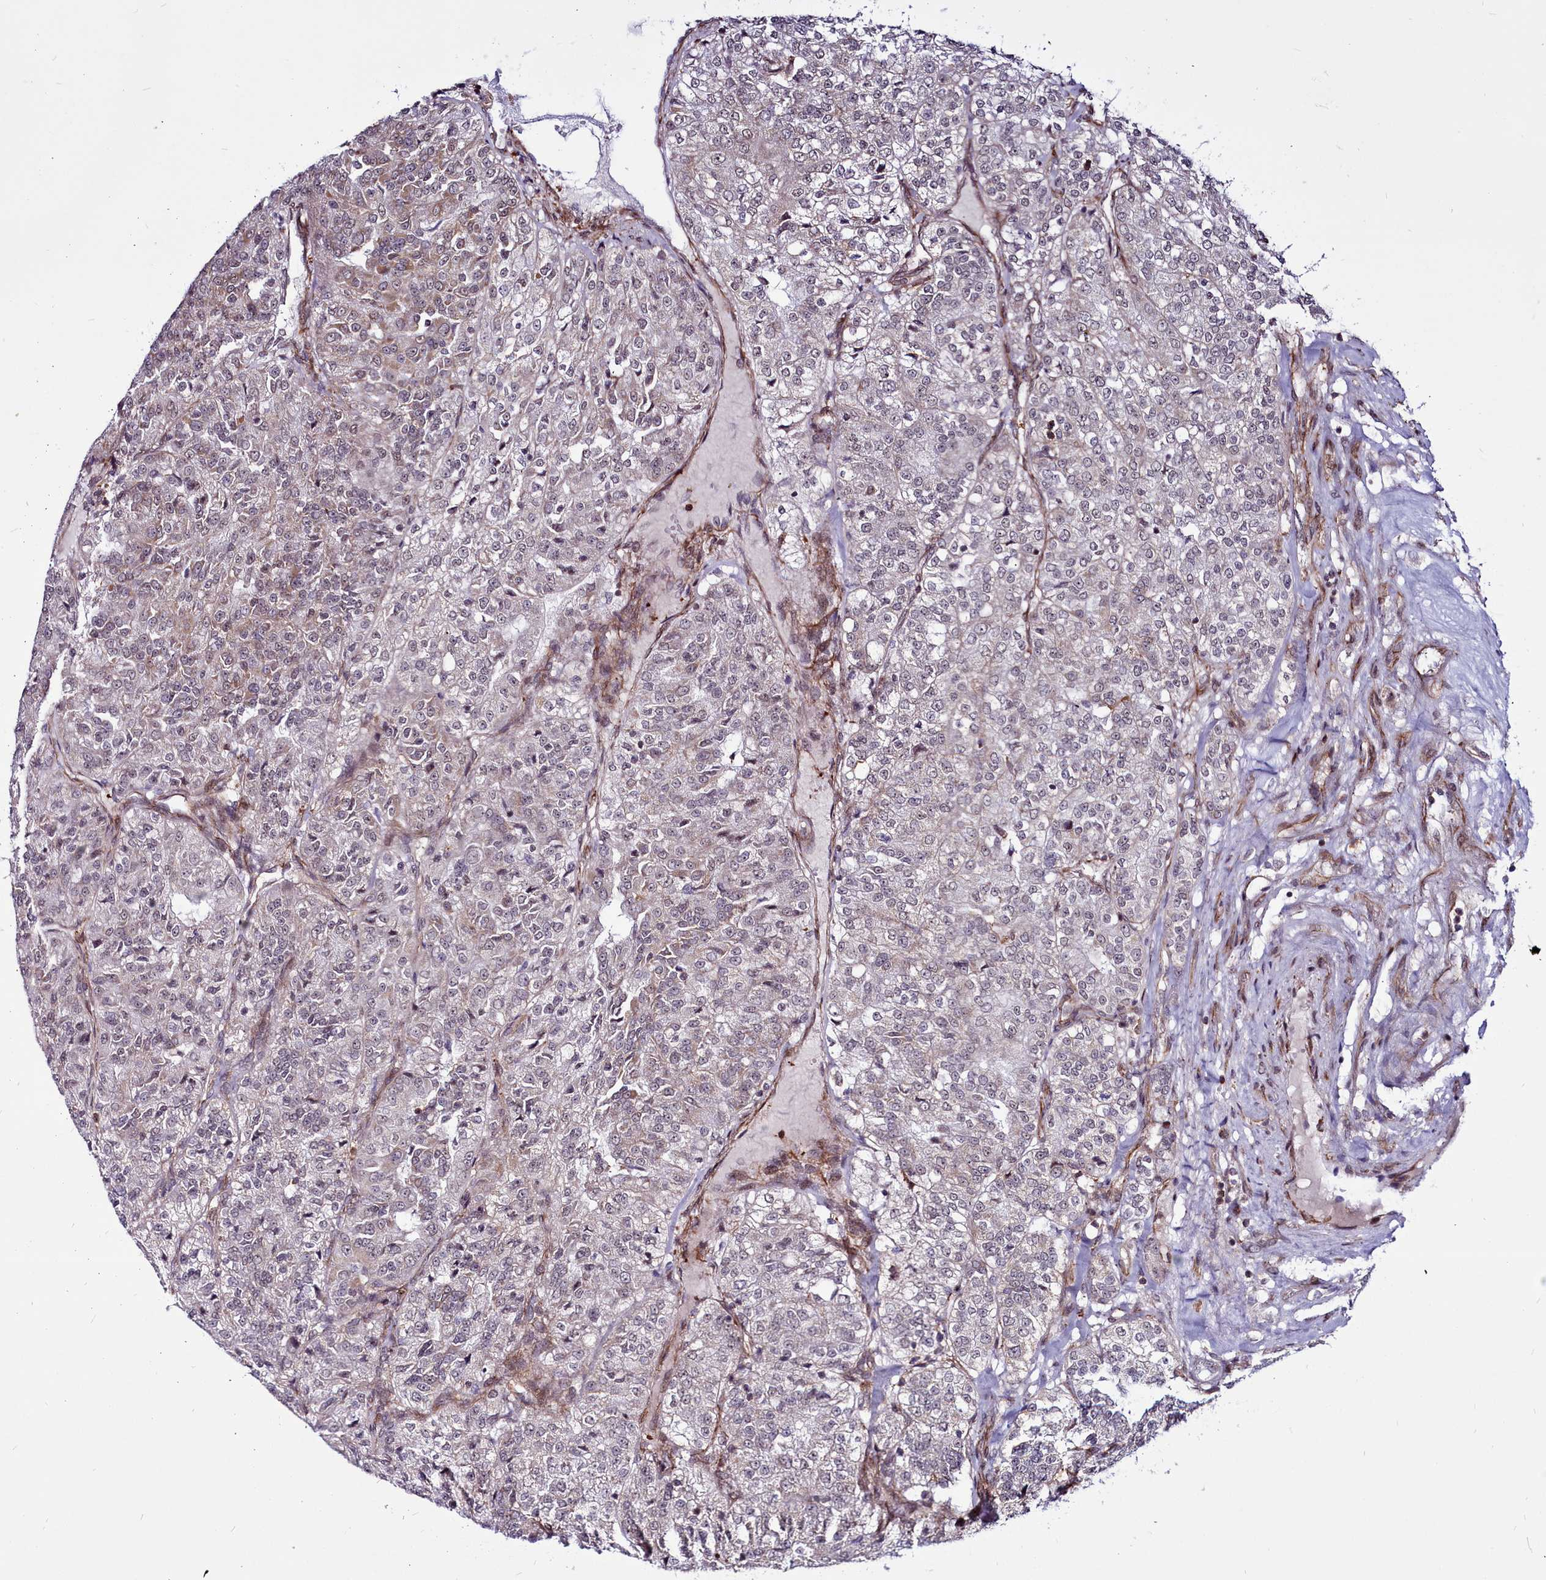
{"staining": {"intensity": "weak", "quantity": "25%-75%", "location": "cytoplasmic/membranous"}, "tissue": "renal cancer", "cell_type": "Tumor cells", "image_type": "cancer", "snomed": [{"axis": "morphology", "description": "Adenocarcinoma, NOS"}, {"axis": "topography", "description": "Kidney"}], "caption": "Approximately 25%-75% of tumor cells in human adenocarcinoma (renal) demonstrate weak cytoplasmic/membranous protein expression as visualized by brown immunohistochemical staining.", "gene": "CLK3", "patient": {"sex": "female", "age": 63}}